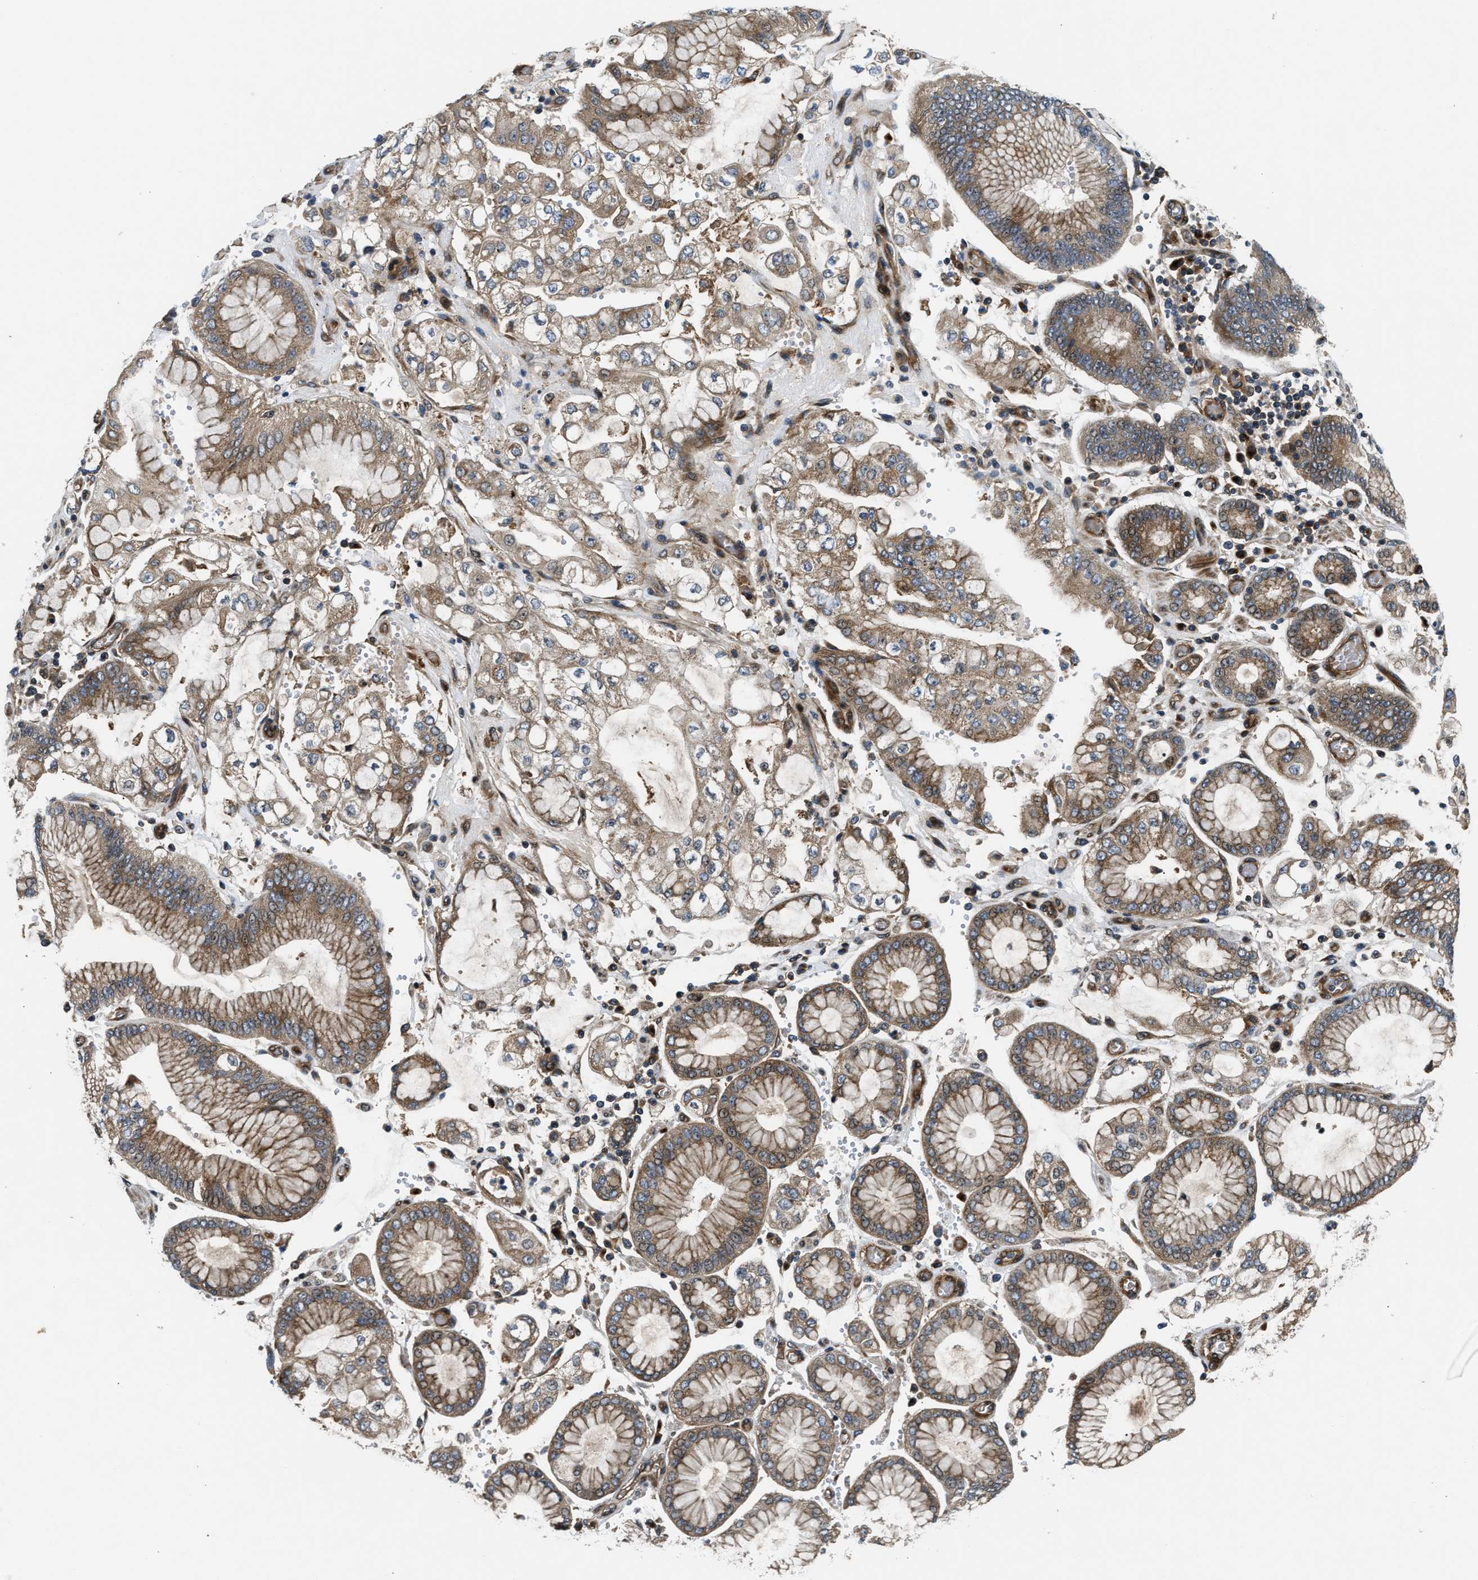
{"staining": {"intensity": "weak", "quantity": ">75%", "location": "cytoplasmic/membranous"}, "tissue": "stomach cancer", "cell_type": "Tumor cells", "image_type": "cancer", "snomed": [{"axis": "morphology", "description": "Adenocarcinoma, NOS"}, {"axis": "topography", "description": "Stomach"}], "caption": "An IHC photomicrograph of neoplastic tissue is shown. Protein staining in brown shows weak cytoplasmic/membranous positivity in stomach cancer (adenocarcinoma) within tumor cells.", "gene": "PNPLA8", "patient": {"sex": "male", "age": 76}}